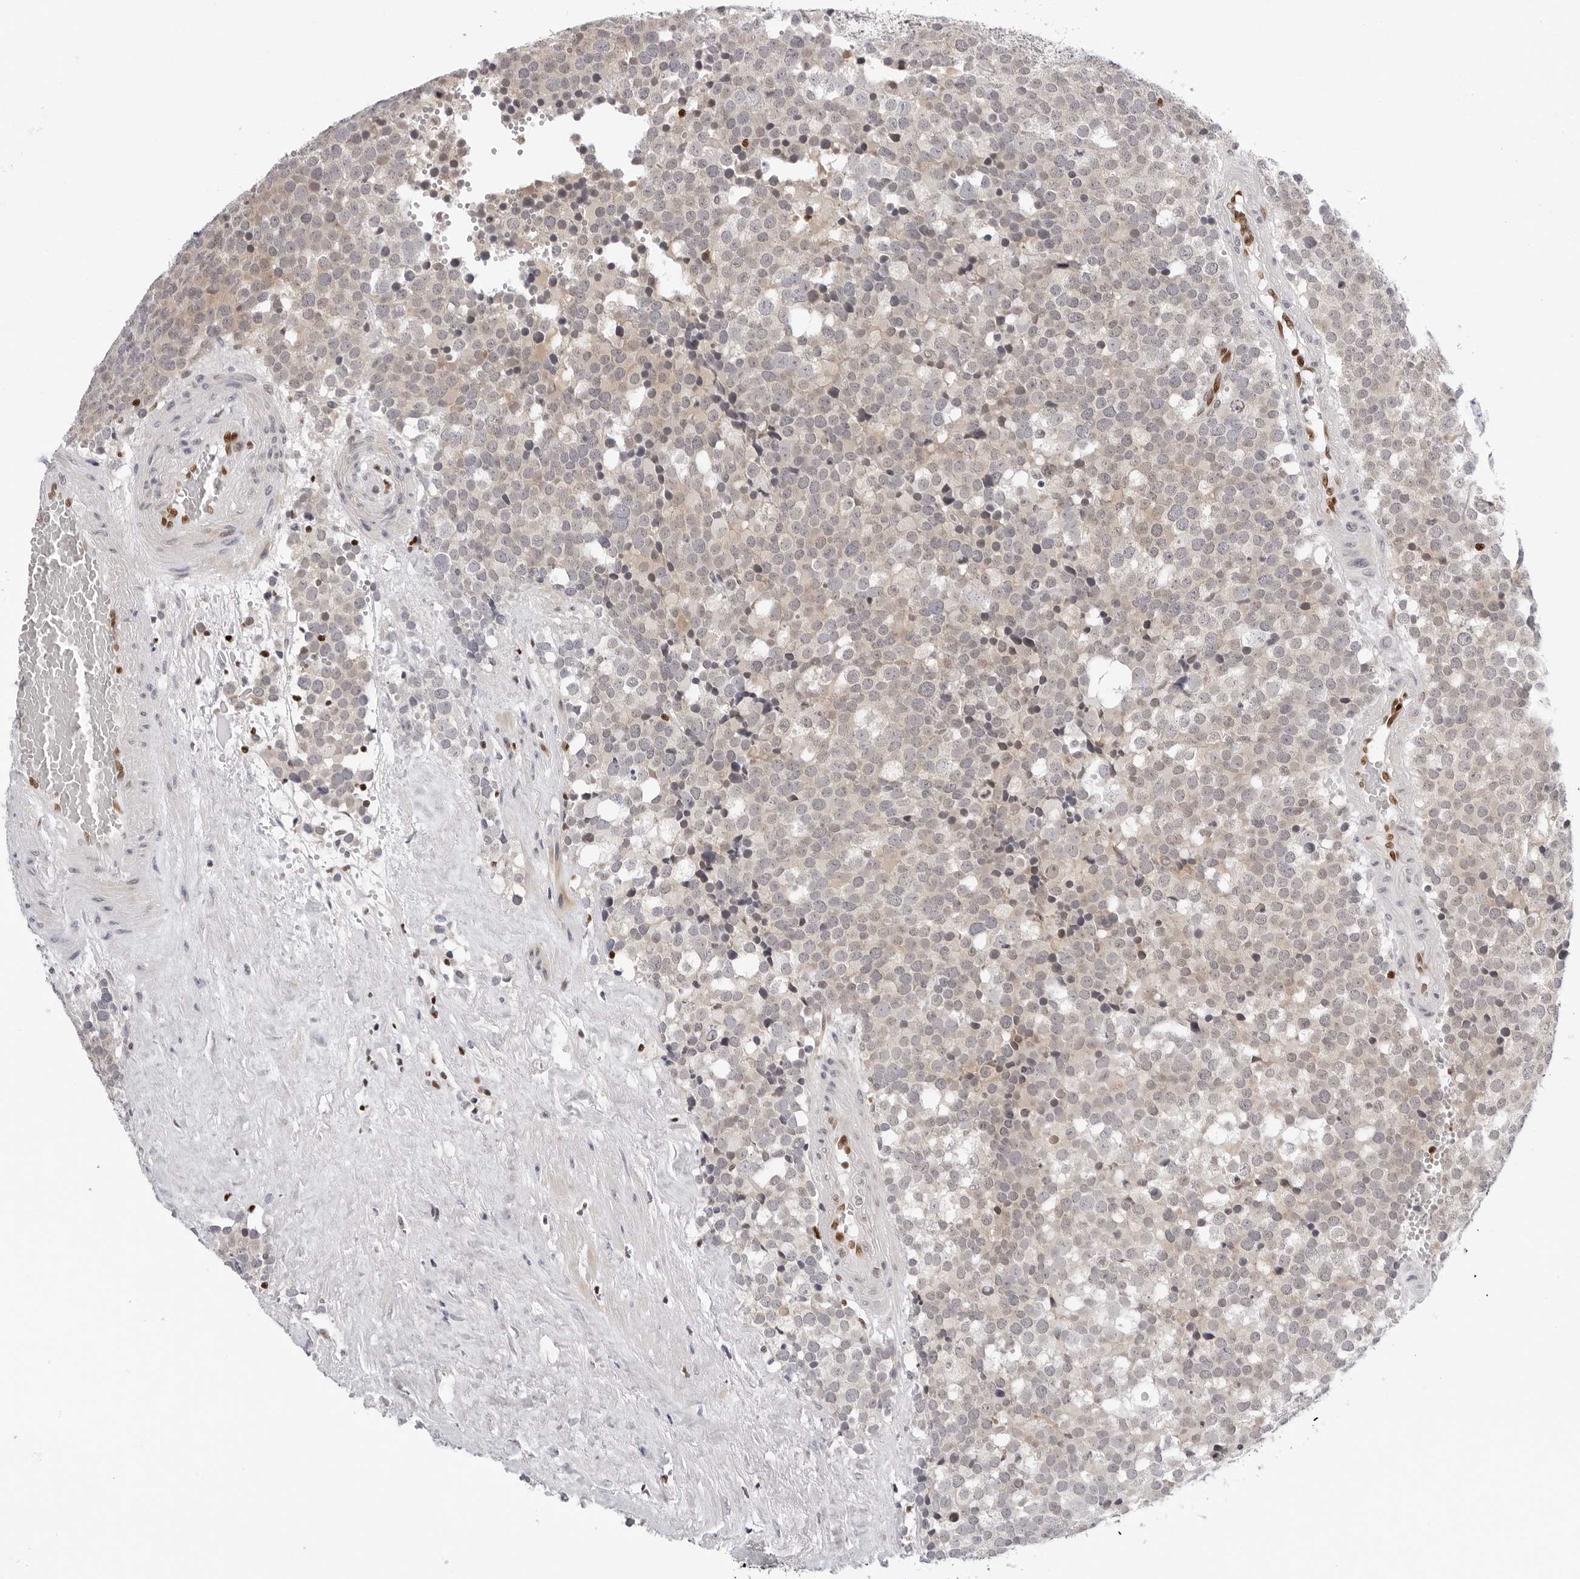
{"staining": {"intensity": "weak", "quantity": "25%-75%", "location": "cytoplasmic/membranous"}, "tissue": "testis cancer", "cell_type": "Tumor cells", "image_type": "cancer", "snomed": [{"axis": "morphology", "description": "Seminoma, NOS"}, {"axis": "topography", "description": "Testis"}], "caption": "Protein staining displays weak cytoplasmic/membranous expression in approximately 25%-75% of tumor cells in seminoma (testis).", "gene": "OGG1", "patient": {"sex": "male", "age": 71}}